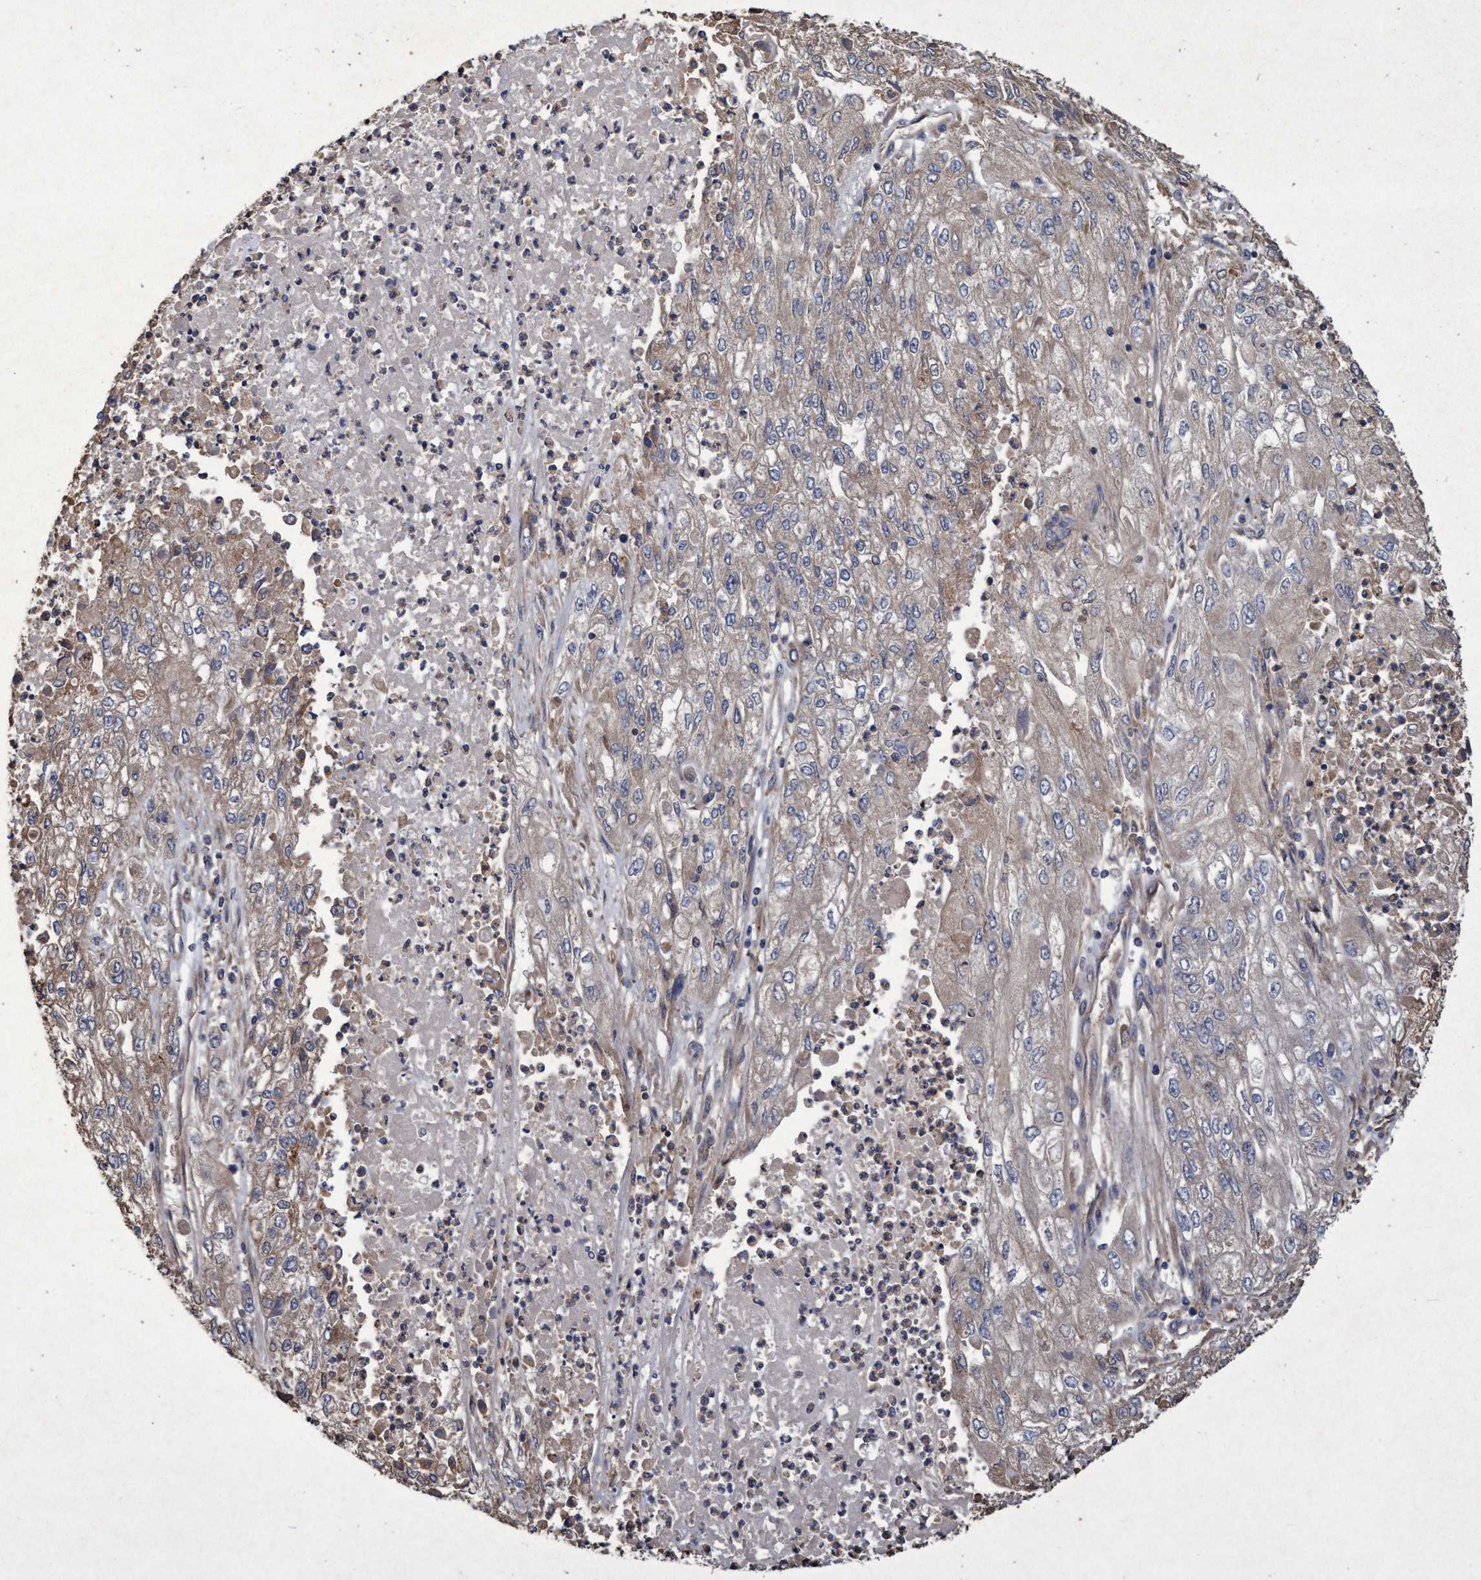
{"staining": {"intensity": "weak", "quantity": "<25%", "location": "cytoplasmic/membranous"}, "tissue": "endometrial cancer", "cell_type": "Tumor cells", "image_type": "cancer", "snomed": [{"axis": "morphology", "description": "Adenocarcinoma, NOS"}, {"axis": "topography", "description": "Endometrium"}], "caption": "This image is of endometrial cancer (adenocarcinoma) stained with immunohistochemistry to label a protein in brown with the nuclei are counter-stained blue. There is no expression in tumor cells.", "gene": "CHMP6", "patient": {"sex": "female", "age": 49}}